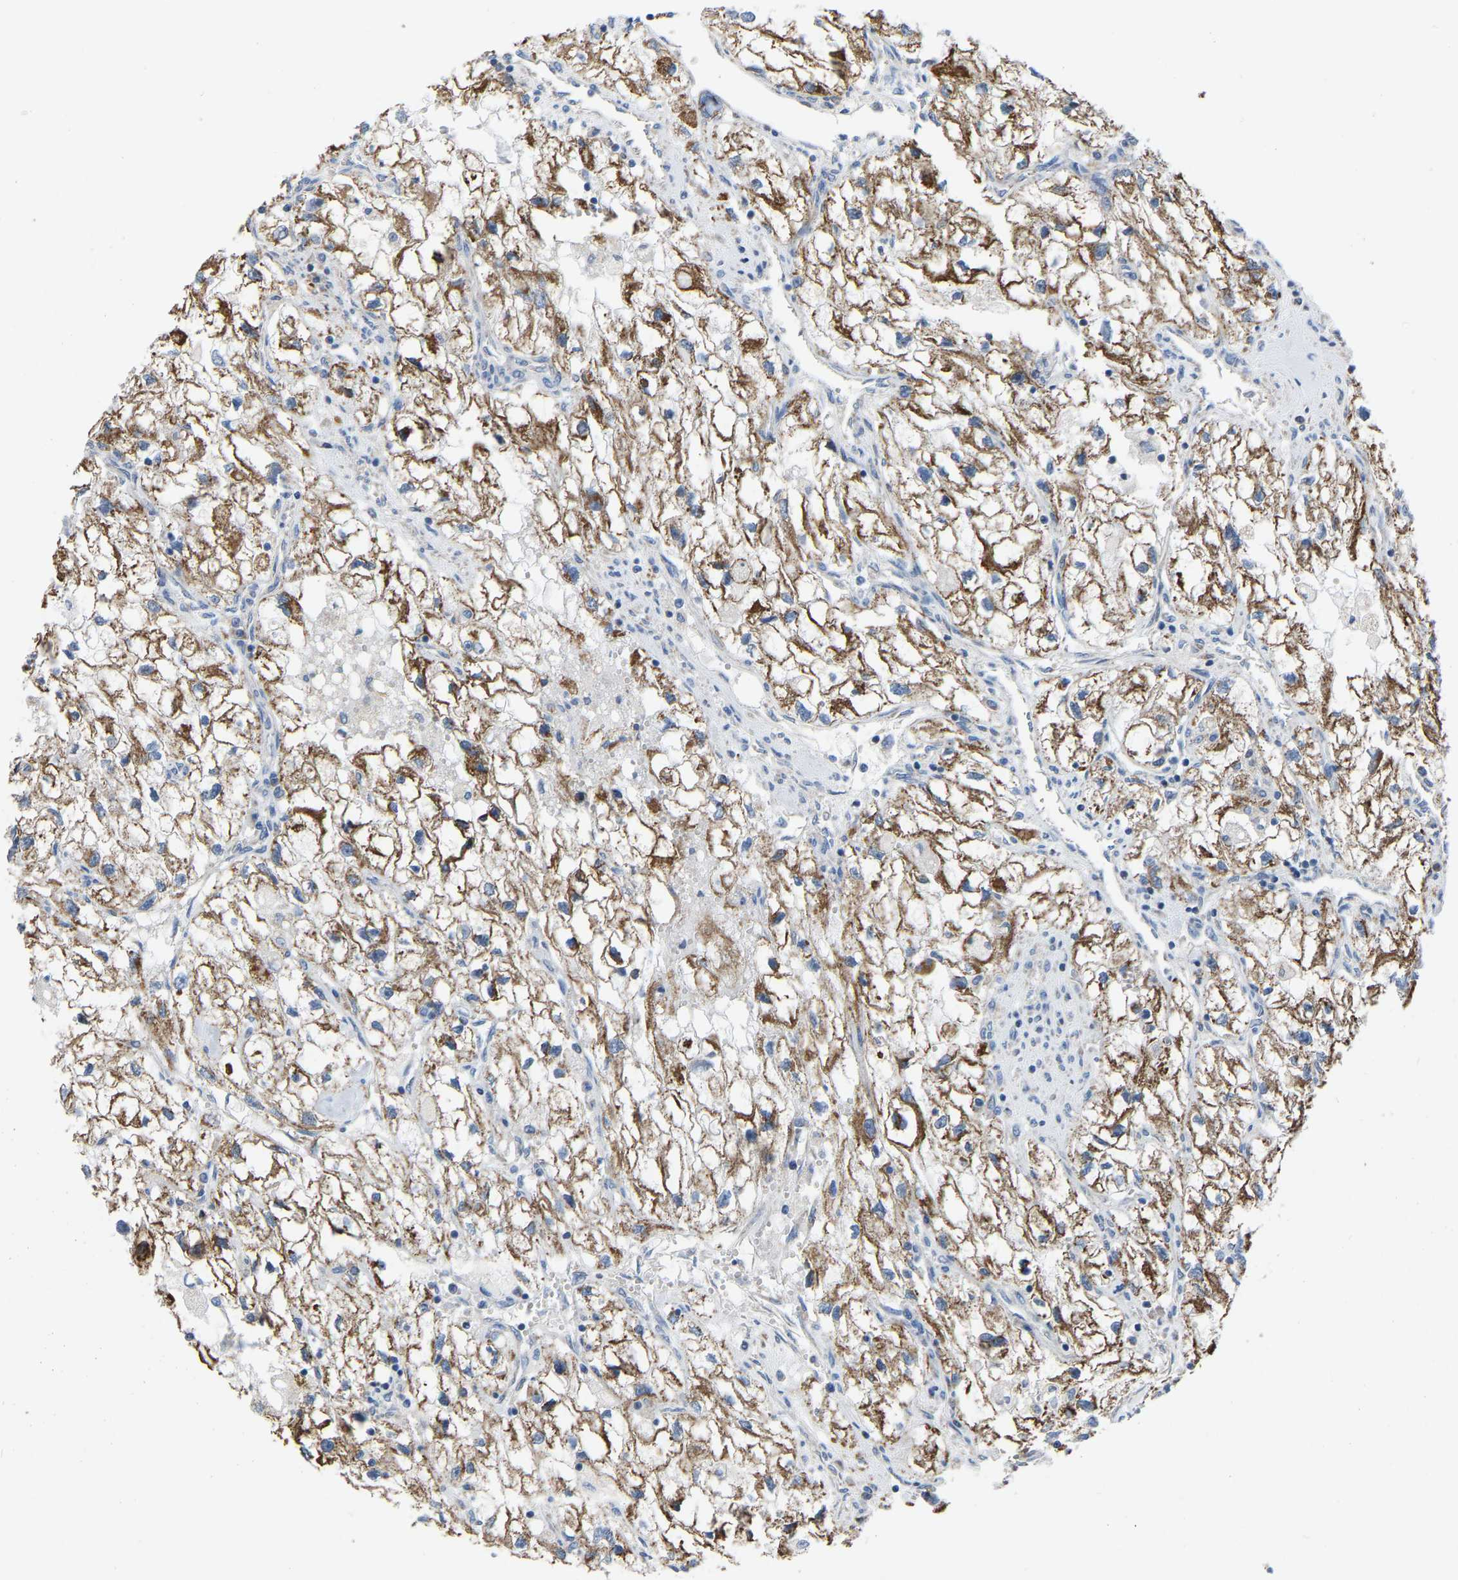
{"staining": {"intensity": "moderate", "quantity": ">75%", "location": "cytoplasmic/membranous"}, "tissue": "renal cancer", "cell_type": "Tumor cells", "image_type": "cancer", "snomed": [{"axis": "morphology", "description": "Adenocarcinoma, NOS"}, {"axis": "topography", "description": "Kidney"}], "caption": "Protein staining exhibits moderate cytoplasmic/membranous expression in approximately >75% of tumor cells in renal adenocarcinoma. (Stains: DAB (3,3'-diaminobenzidine) in brown, nuclei in blue, Microscopy: brightfield microscopy at high magnification).", "gene": "BCL10", "patient": {"sex": "female", "age": 70}}